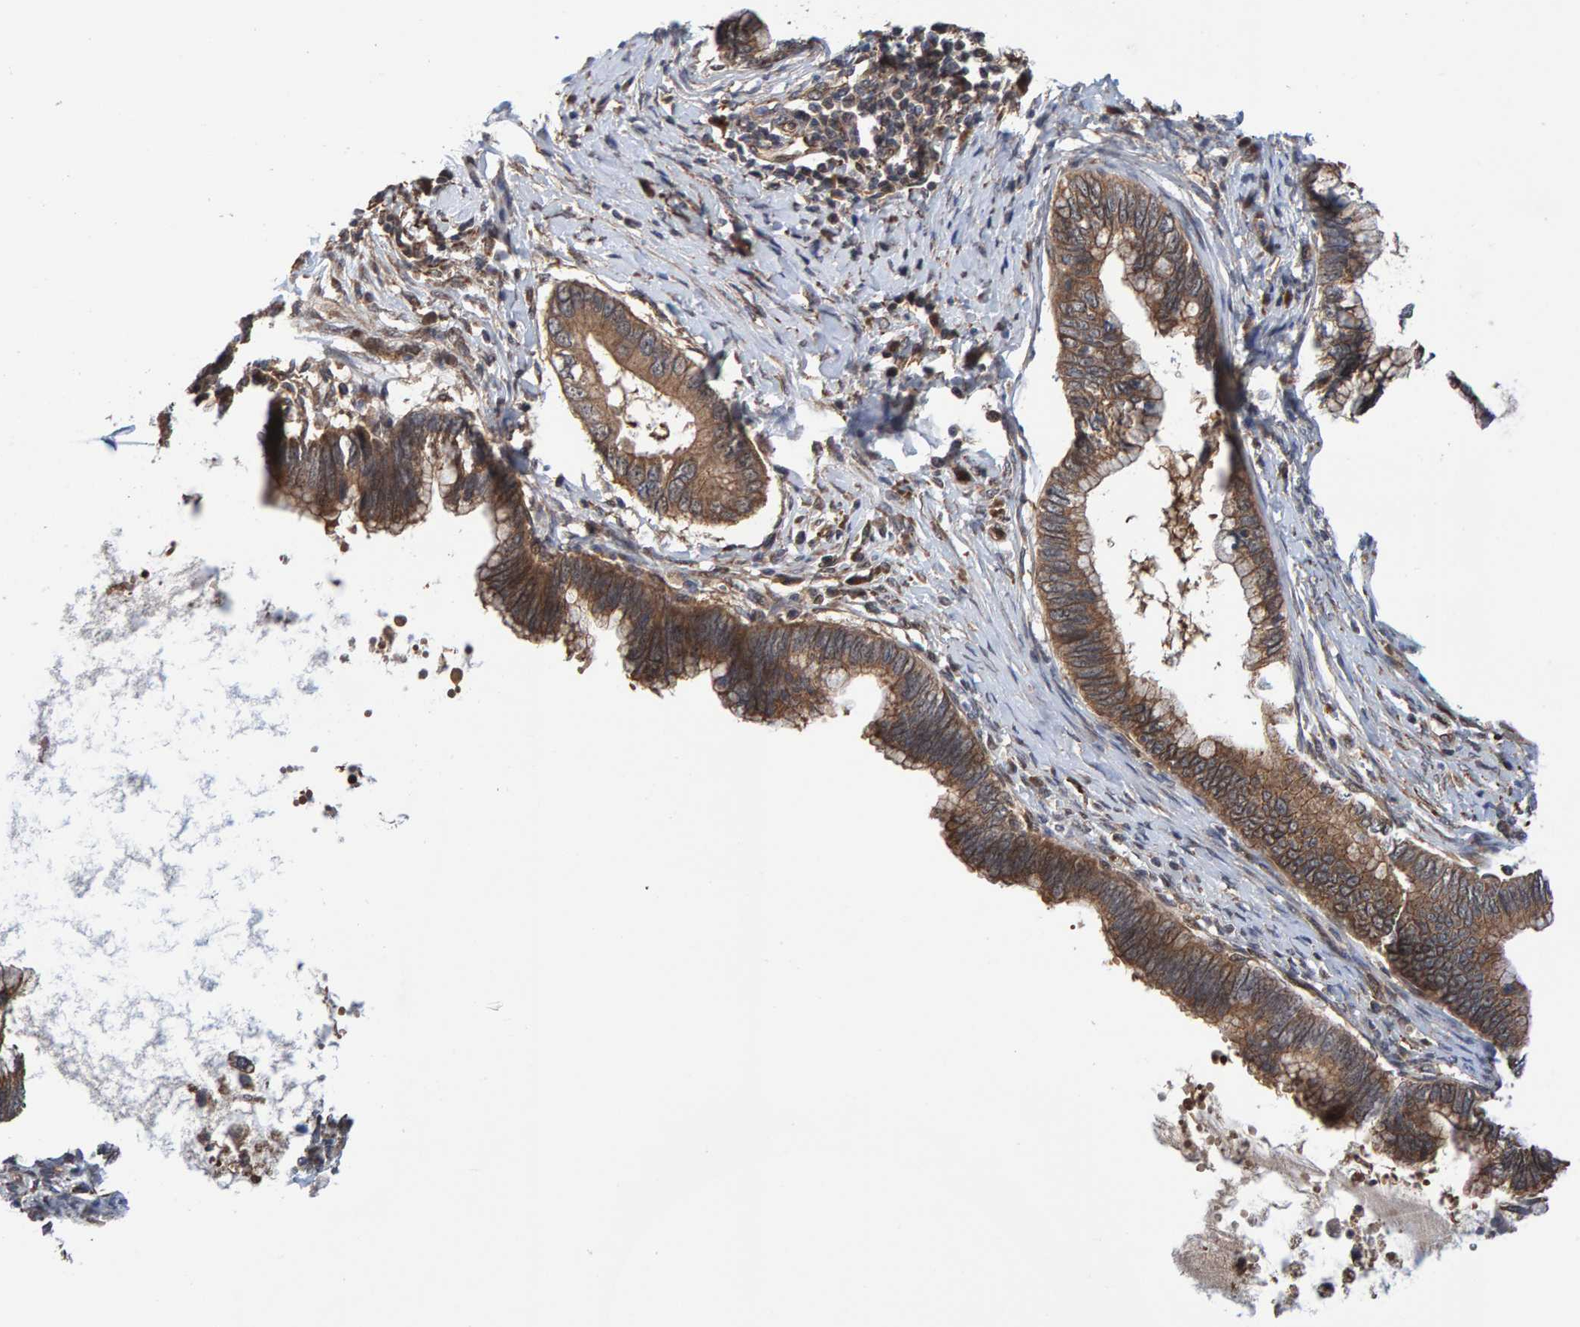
{"staining": {"intensity": "moderate", "quantity": ">75%", "location": "cytoplasmic/membranous"}, "tissue": "cervical cancer", "cell_type": "Tumor cells", "image_type": "cancer", "snomed": [{"axis": "morphology", "description": "Adenocarcinoma, NOS"}, {"axis": "topography", "description": "Cervix"}], "caption": "The histopathology image shows staining of cervical adenocarcinoma, revealing moderate cytoplasmic/membranous protein positivity (brown color) within tumor cells.", "gene": "SCRN2", "patient": {"sex": "female", "age": 44}}